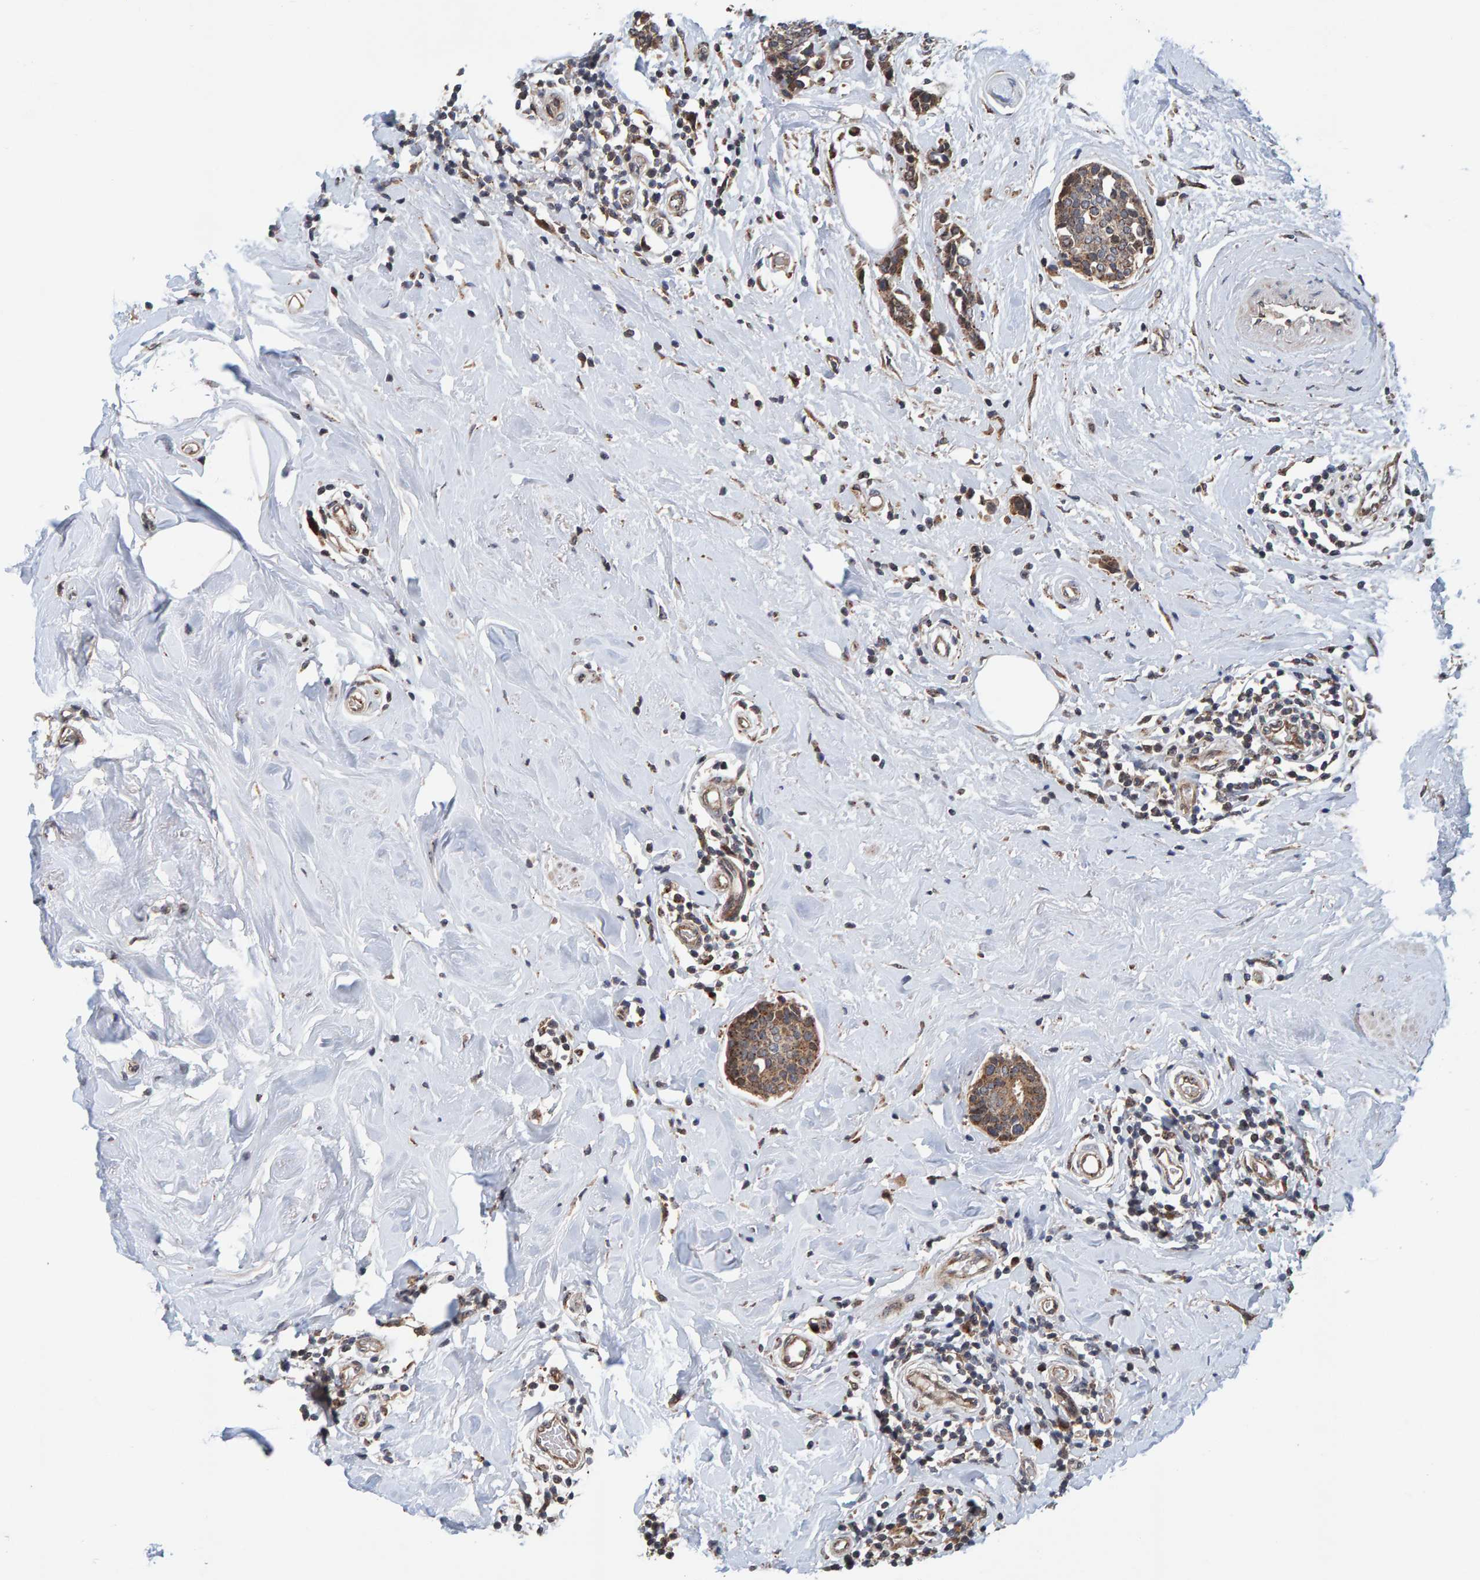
{"staining": {"intensity": "moderate", "quantity": ">75%", "location": "cytoplasmic/membranous"}, "tissue": "breast cancer", "cell_type": "Tumor cells", "image_type": "cancer", "snomed": [{"axis": "morphology", "description": "Duct carcinoma"}, {"axis": "topography", "description": "Breast"}], "caption": "Breast infiltrating ductal carcinoma stained for a protein reveals moderate cytoplasmic/membranous positivity in tumor cells. The staining is performed using DAB (3,3'-diaminobenzidine) brown chromogen to label protein expression. The nuclei are counter-stained blue using hematoxylin.", "gene": "CCDC25", "patient": {"sex": "female", "age": 55}}